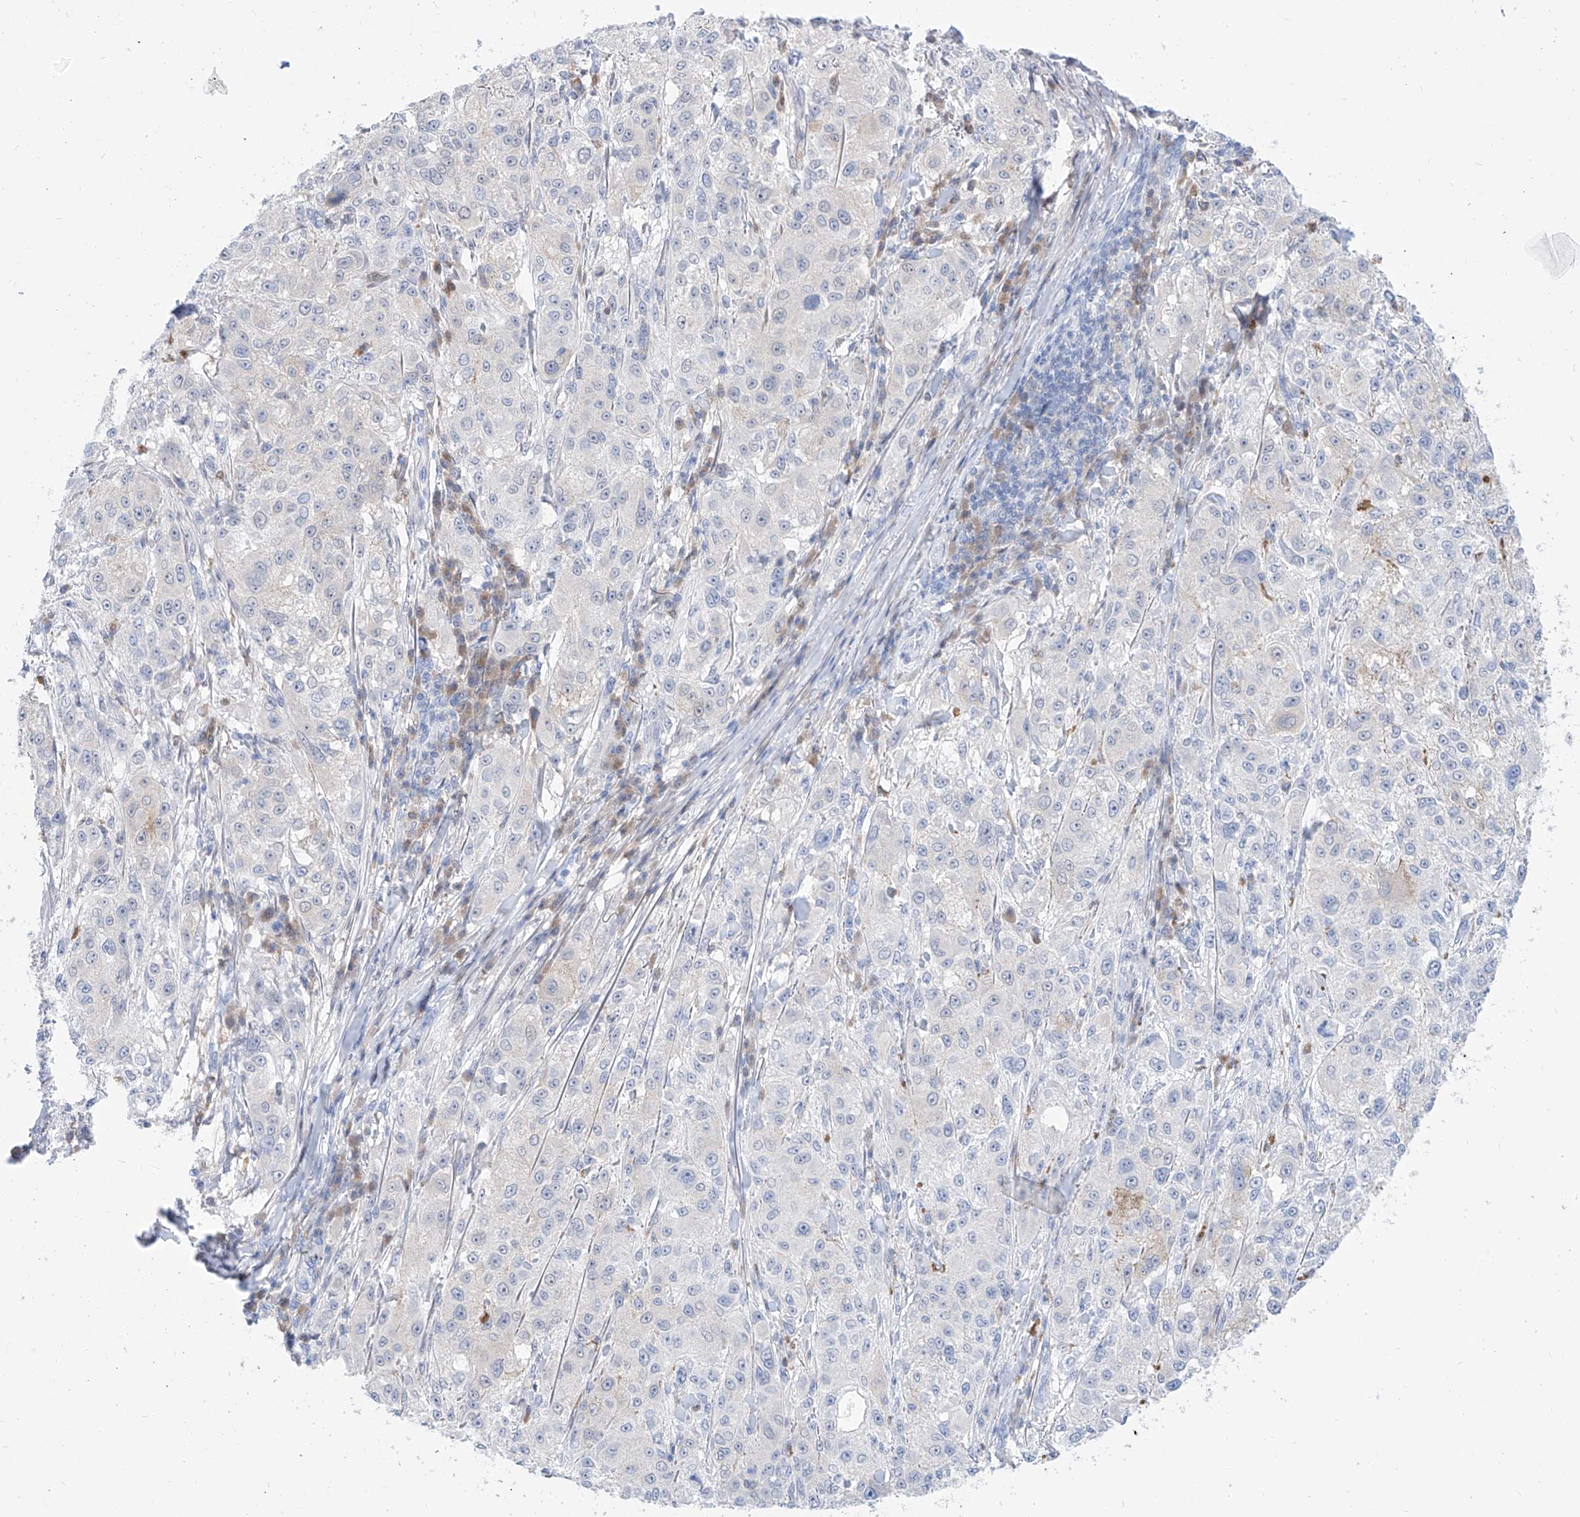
{"staining": {"intensity": "negative", "quantity": "none", "location": "none"}, "tissue": "melanoma", "cell_type": "Tumor cells", "image_type": "cancer", "snomed": [{"axis": "morphology", "description": "Necrosis, NOS"}, {"axis": "morphology", "description": "Malignant melanoma, NOS"}, {"axis": "topography", "description": "Skin"}], "caption": "A histopathology image of melanoma stained for a protein demonstrates no brown staining in tumor cells. (Stains: DAB (3,3'-diaminobenzidine) immunohistochemistry with hematoxylin counter stain, Microscopy: brightfield microscopy at high magnification).", "gene": "PDXK", "patient": {"sex": "female", "age": 87}}